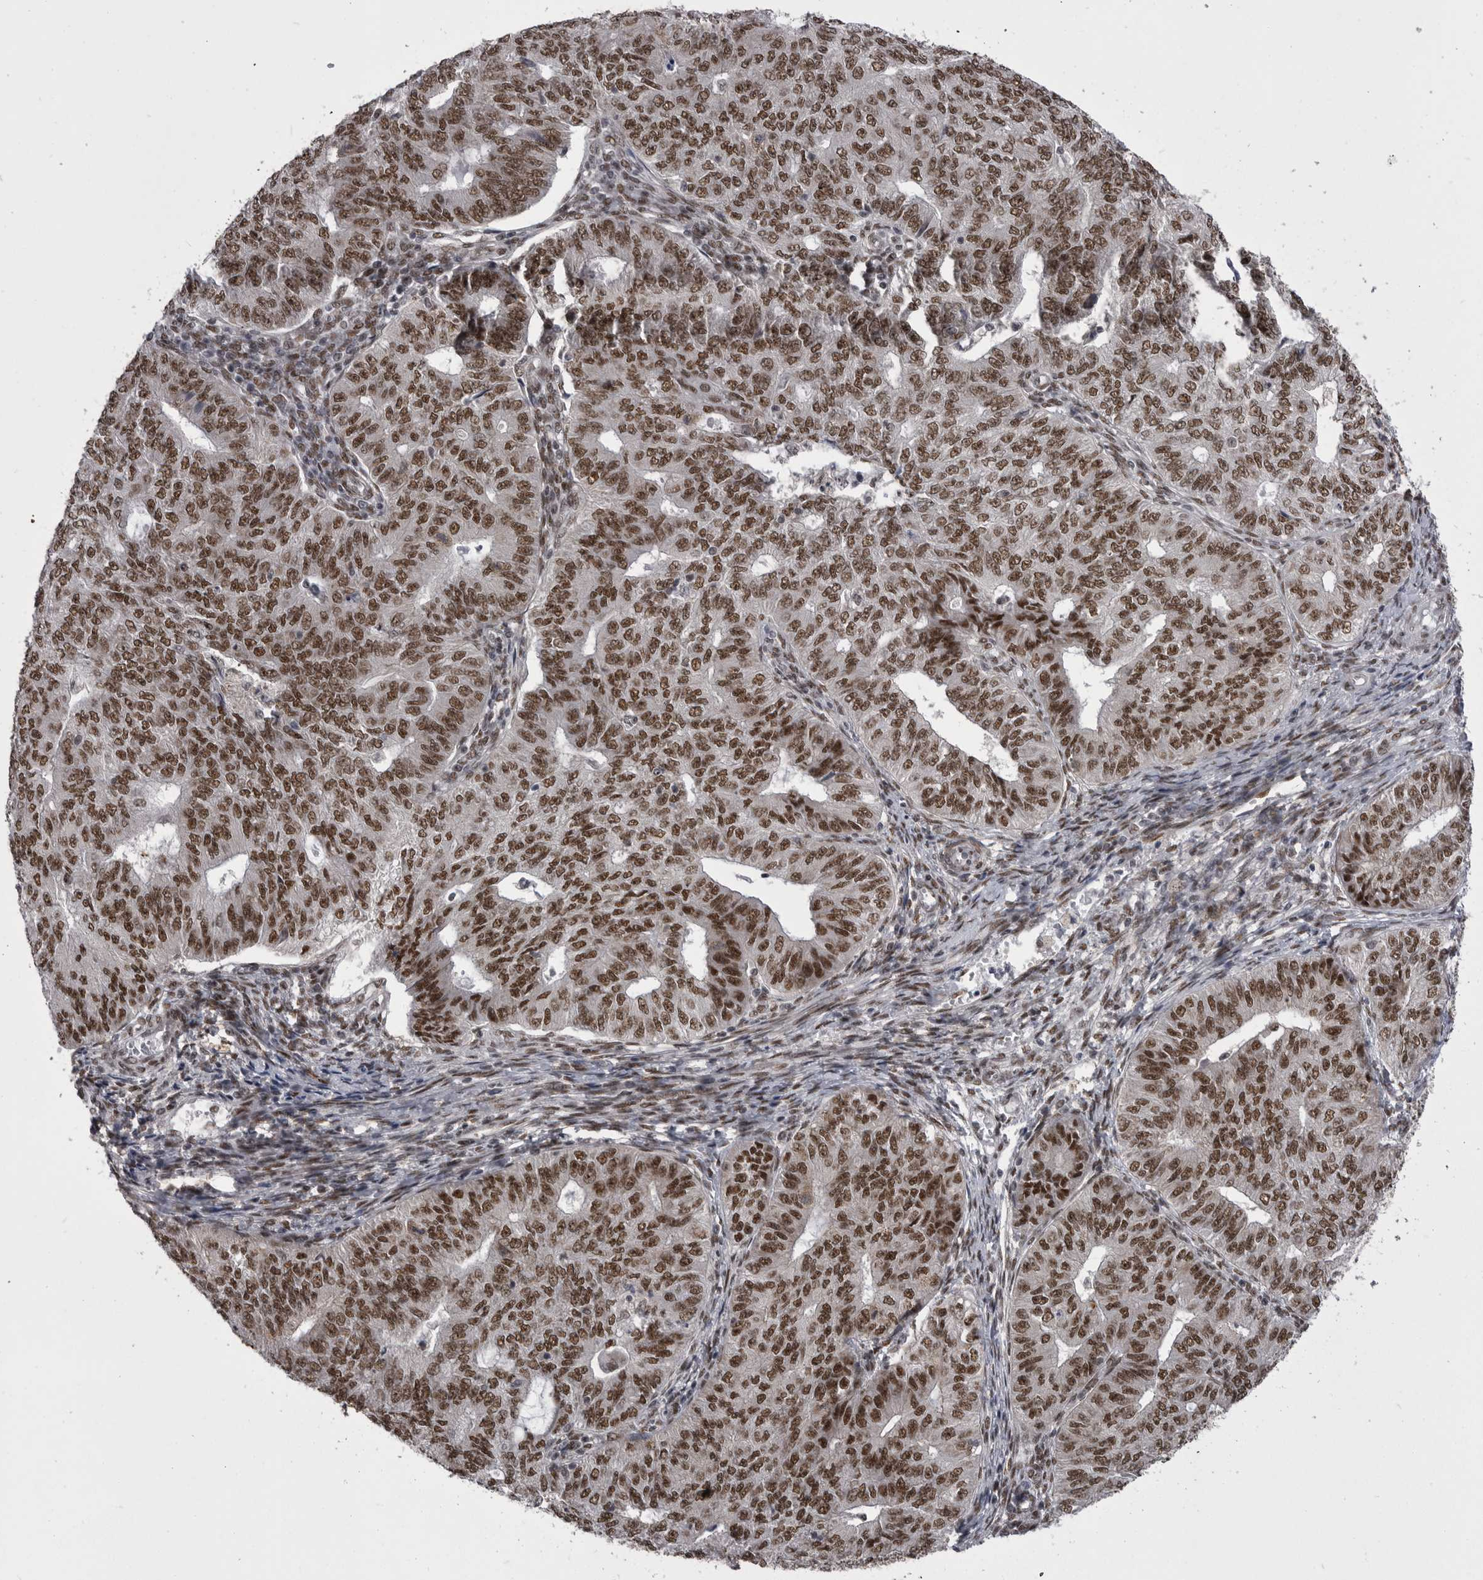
{"staining": {"intensity": "strong", "quantity": ">75%", "location": "nuclear"}, "tissue": "endometrial cancer", "cell_type": "Tumor cells", "image_type": "cancer", "snomed": [{"axis": "morphology", "description": "Adenocarcinoma, NOS"}, {"axis": "topography", "description": "Endometrium"}], "caption": "About >75% of tumor cells in endometrial cancer display strong nuclear protein expression as visualized by brown immunohistochemical staining.", "gene": "MEPCE", "patient": {"sex": "female", "age": 32}}